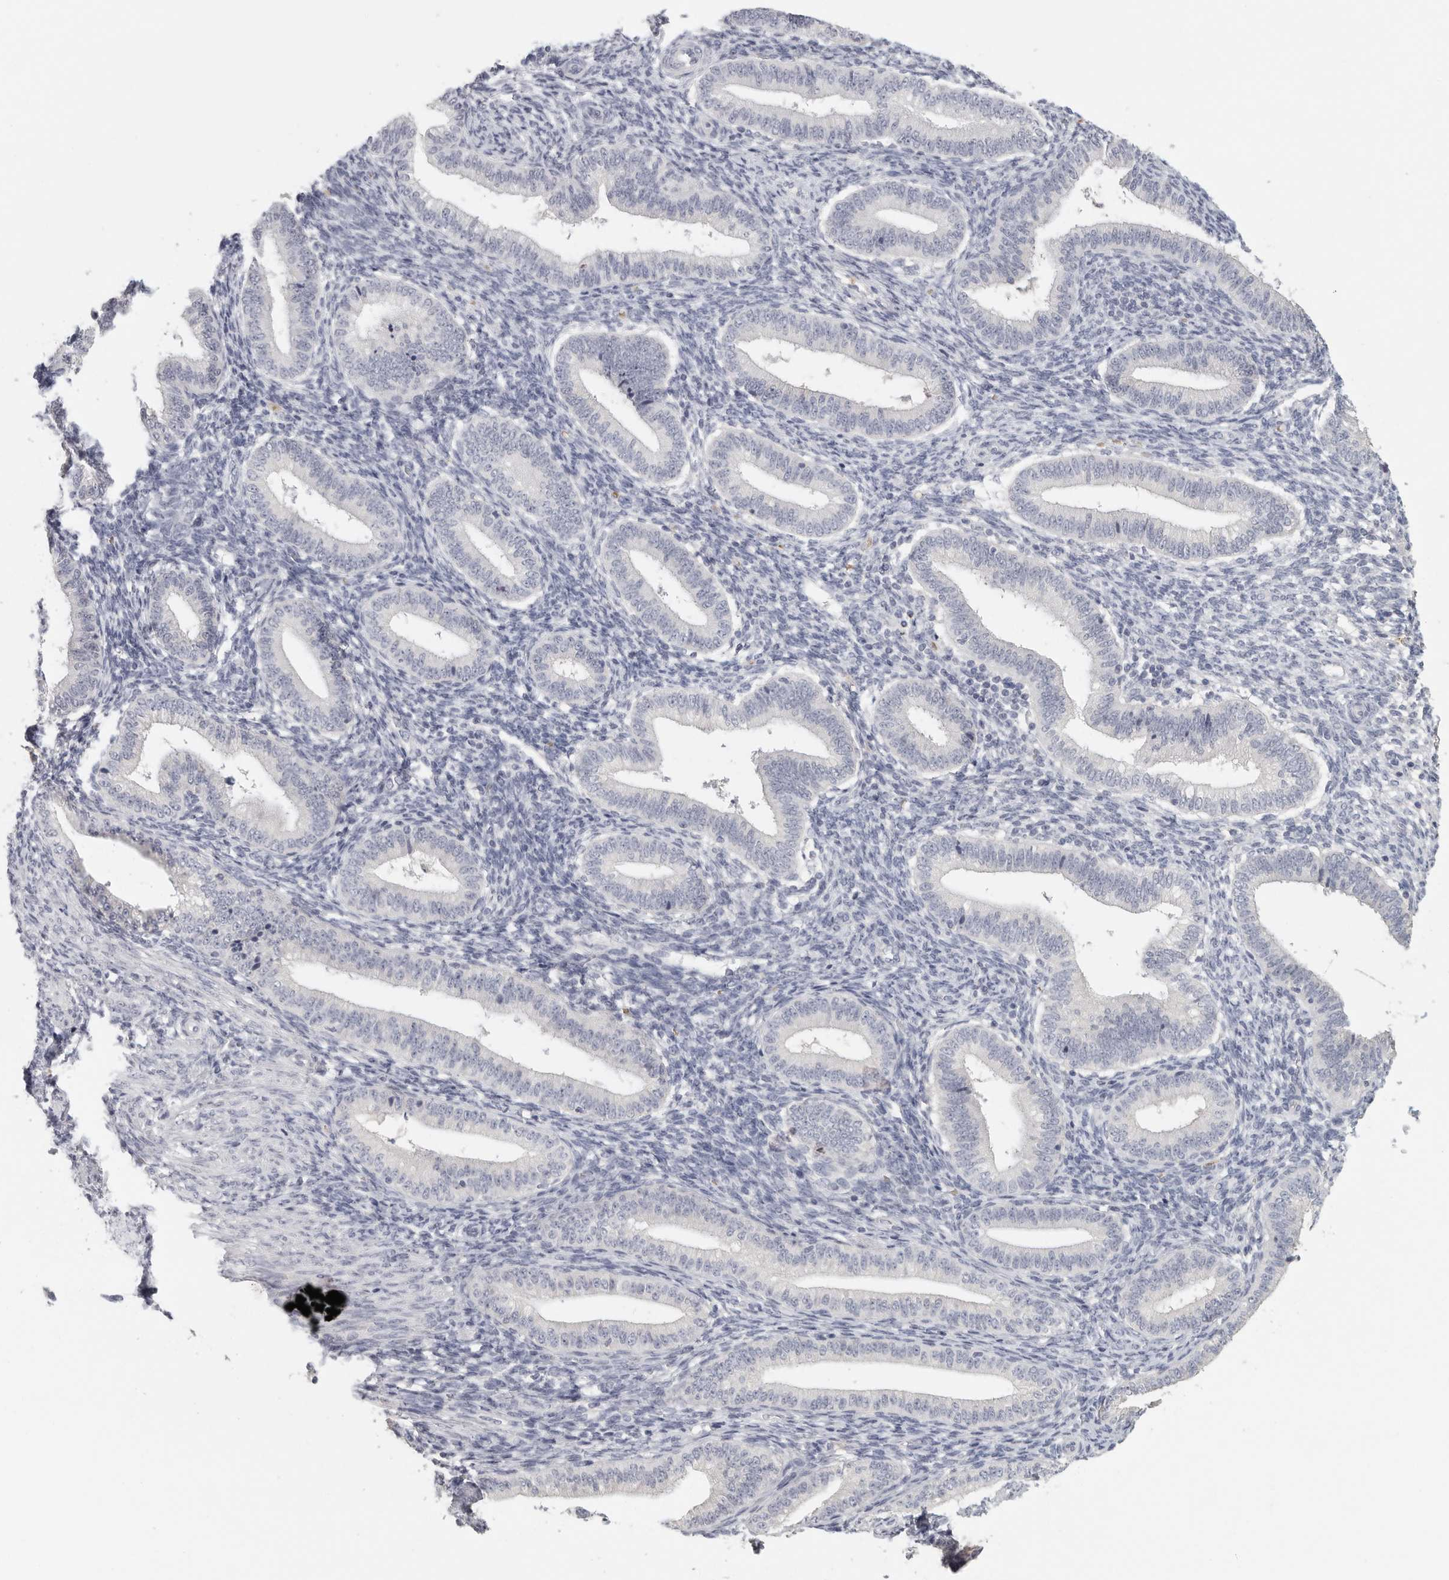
{"staining": {"intensity": "negative", "quantity": "none", "location": "none"}, "tissue": "endometrium", "cell_type": "Cells in endometrial stroma", "image_type": "normal", "snomed": [{"axis": "morphology", "description": "Normal tissue, NOS"}, {"axis": "topography", "description": "Endometrium"}], "caption": "IHC photomicrograph of normal endometrium stained for a protein (brown), which shows no positivity in cells in endometrial stroma.", "gene": "DNAJC11", "patient": {"sex": "female", "age": 39}}